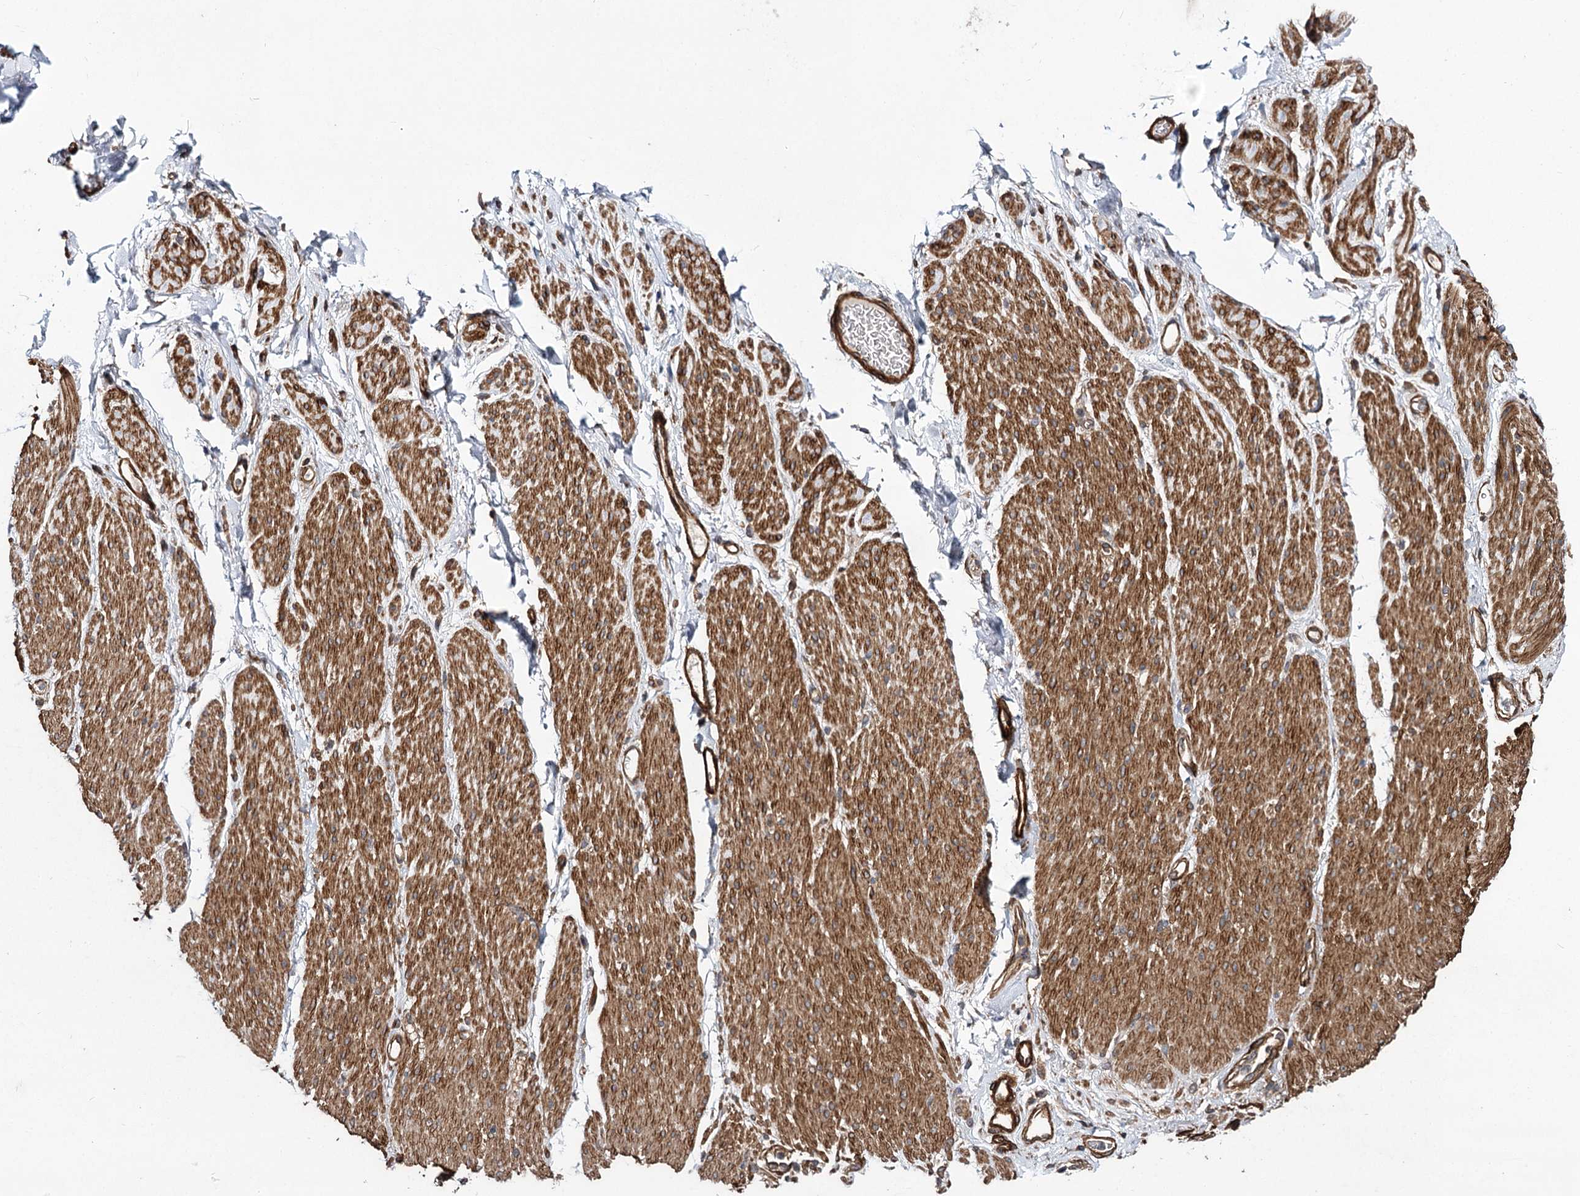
{"staining": {"intensity": "moderate", "quantity": ">75%", "location": "cytoplasmic/membranous"}, "tissue": "adipose tissue", "cell_type": "Adipocytes", "image_type": "normal", "snomed": [{"axis": "morphology", "description": "Normal tissue, NOS"}, {"axis": "topography", "description": "Colon"}, {"axis": "topography", "description": "Peripheral nerve tissue"}], "caption": "Immunohistochemical staining of normal human adipose tissue shows medium levels of moderate cytoplasmic/membranous expression in approximately >75% of adipocytes.", "gene": "MYO1C", "patient": {"sex": "female", "age": 61}}